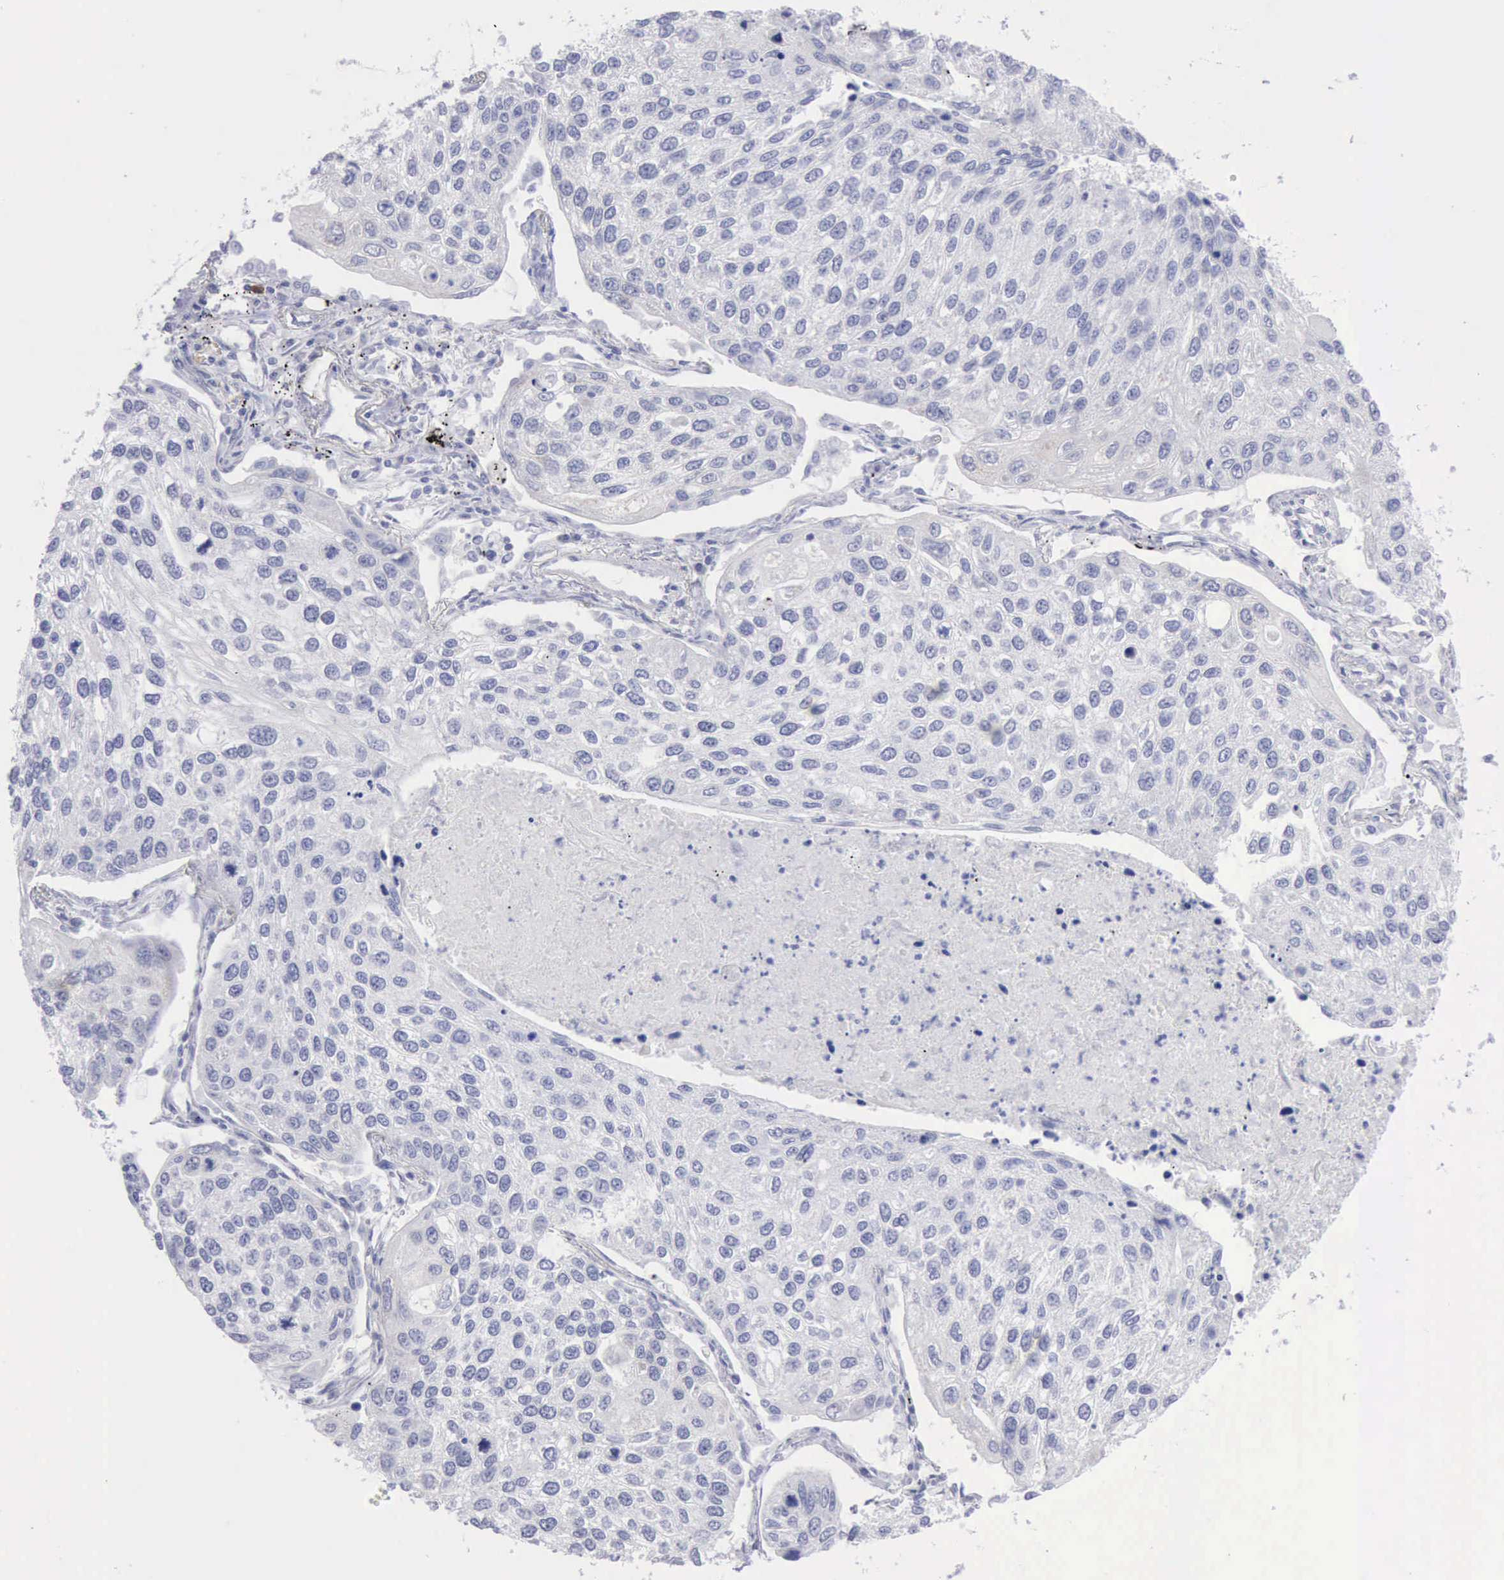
{"staining": {"intensity": "negative", "quantity": "none", "location": "none"}, "tissue": "lung cancer", "cell_type": "Tumor cells", "image_type": "cancer", "snomed": [{"axis": "morphology", "description": "Squamous cell carcinoma, NOS"}, {"axis": "topography", "description": "Lung"}], "caption": "An image of human squamous cell carcinoma (lung) is negative for staining in tumor cells.", "gene": "ANGEL1", "patient": {"sex": "male", "age": 75}}